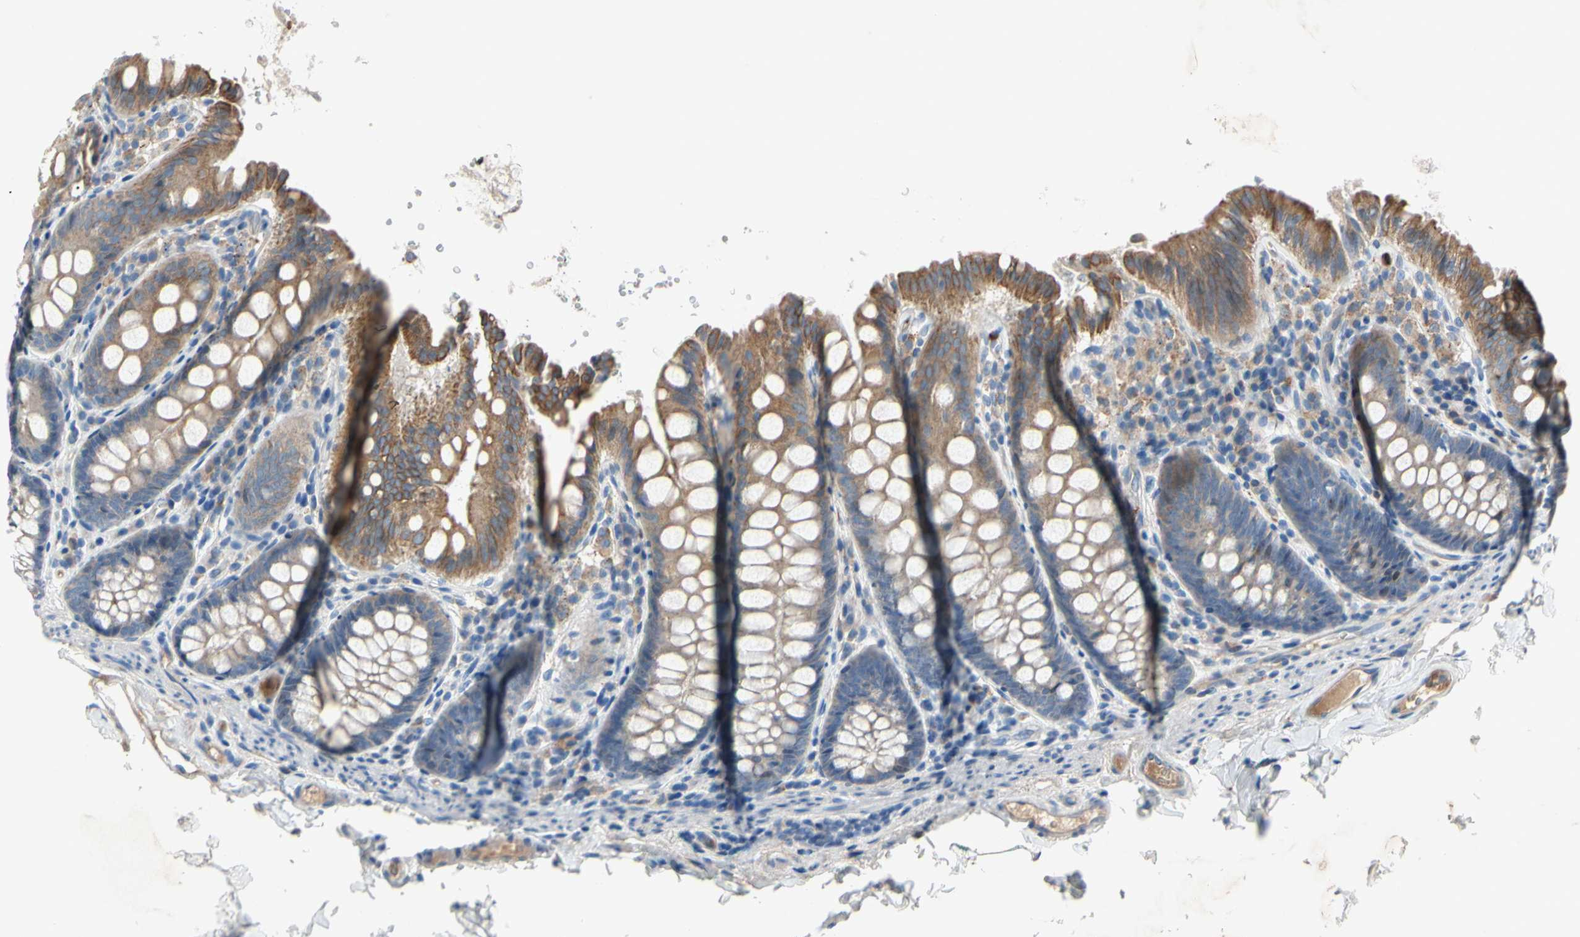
{"staining": {"intensity": "weak", "quantity": ">75%", "location": "cytoplasmic/membranous"}, "tissue": "colon", "cell_type": "Endothelial cells", "image_type": "normal", "snomed": [{"axis": "morphology", "description": "Normal tissue, NOS"}, {"axis": "topography", "description": "Colon"}], "caption": "A high-resolution micrograph shows immunohistochemistry (IHC) staining of unremarkable colon, which displays weak cytoplasmic/membranous expression in approximately >75% of endothelial cells. (Brightfield microscopy of DAB IHC at high magnification).", "gene": "HJURP", "patient": {"sex": "female", "age": 61}}